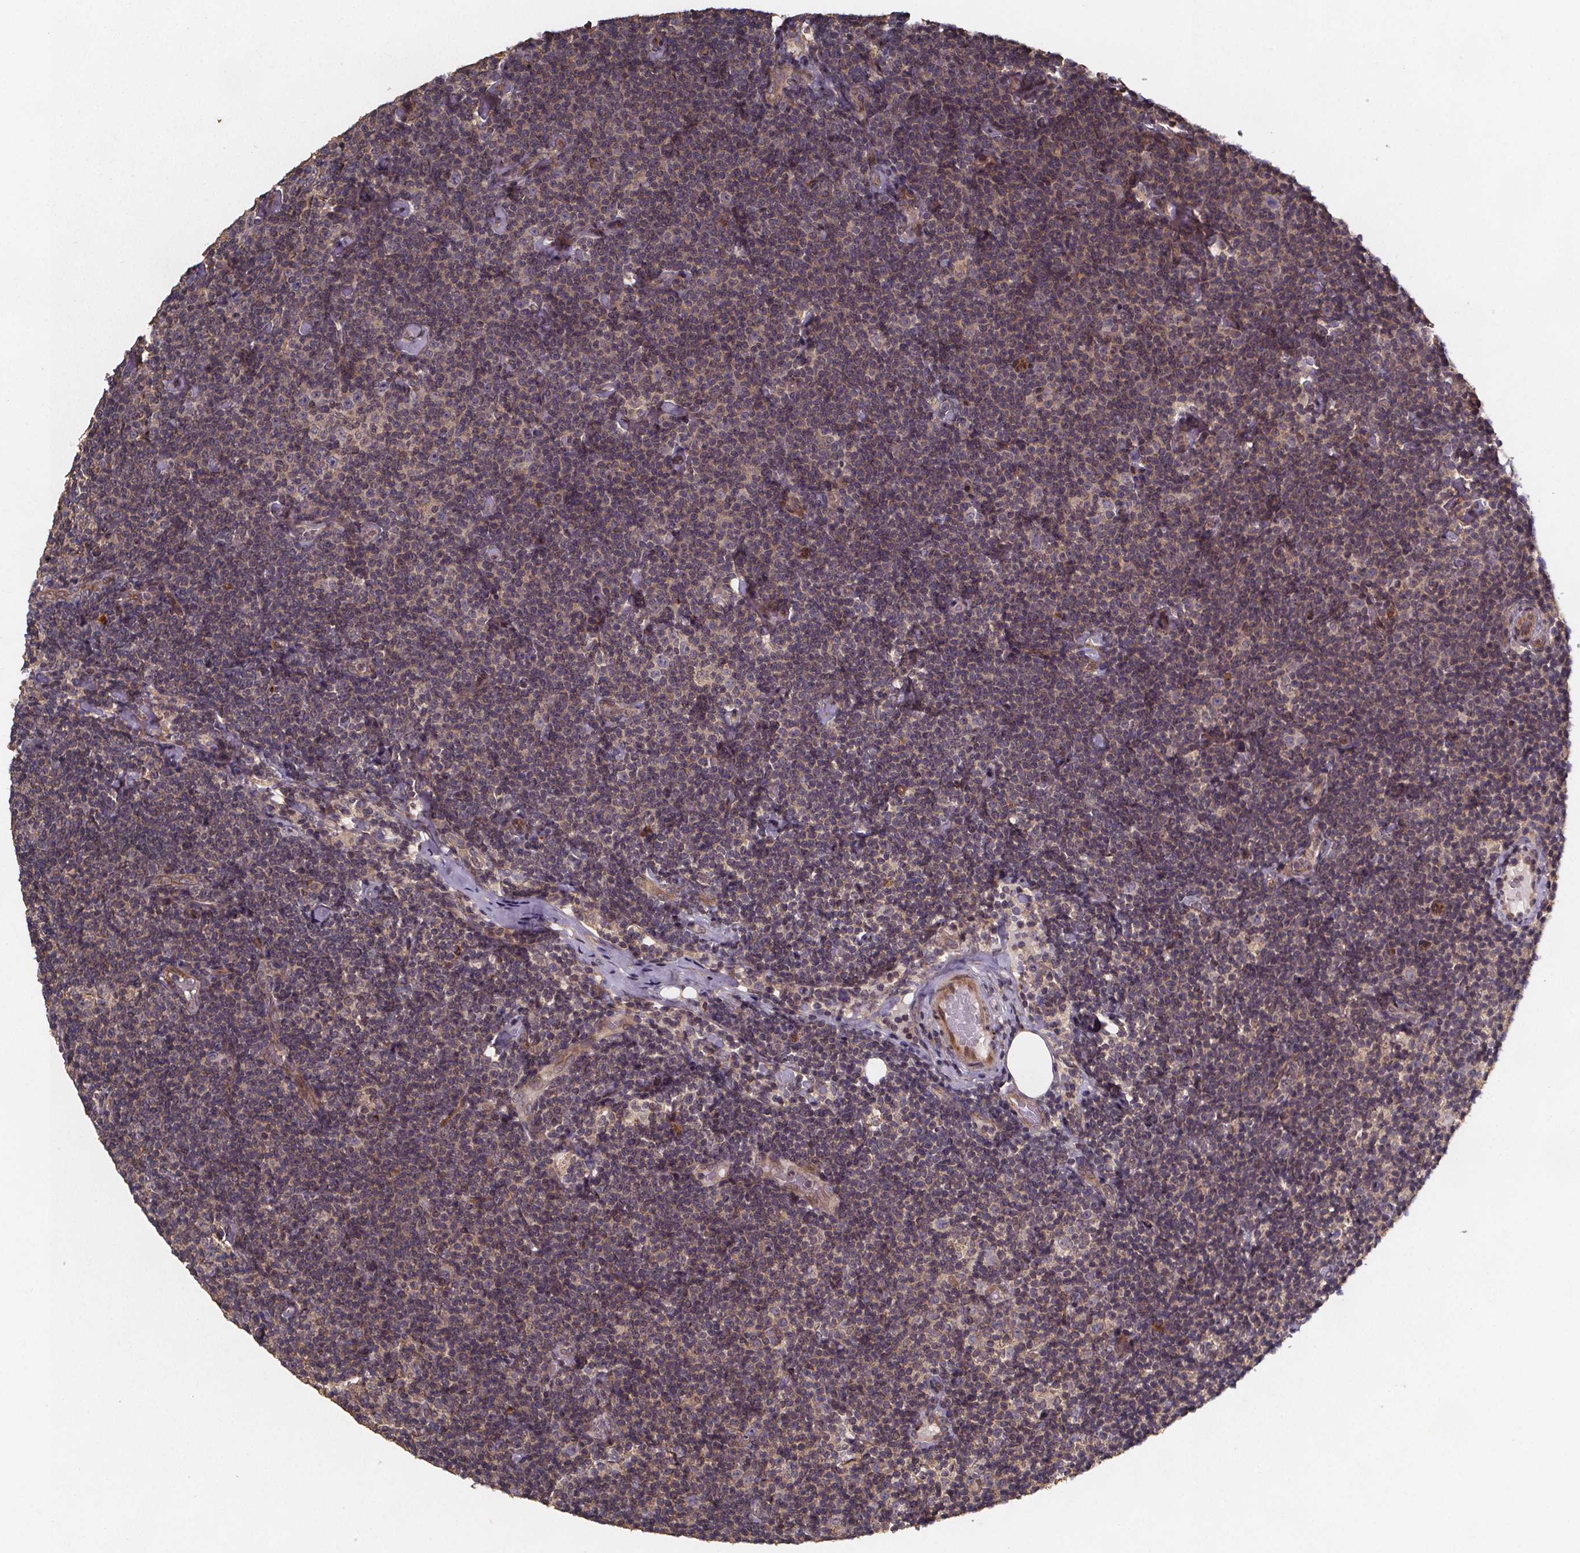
{"staining": {"intensity": "negative", "quantity": "none", "location": "none"}, "tissue": "lymphoma", "cell_type": "Tumor cells", "image_type": "cancer", "snomed": [{"axis": "morphology", "description": "Malignant lymphoma, non-Hodgkin's type, Low grade"}, {"axis": "topography", "description": "Lymph node"}], "caption": "The immunohistochemistry (IHC) photomicrograph has no significant staining in tumor cells of malignant lymphoma, non-Hodgkin's type (low-grade) tissue.", "gene": "PIERCE2", "patient": {"sex": "male", "age": 81}}